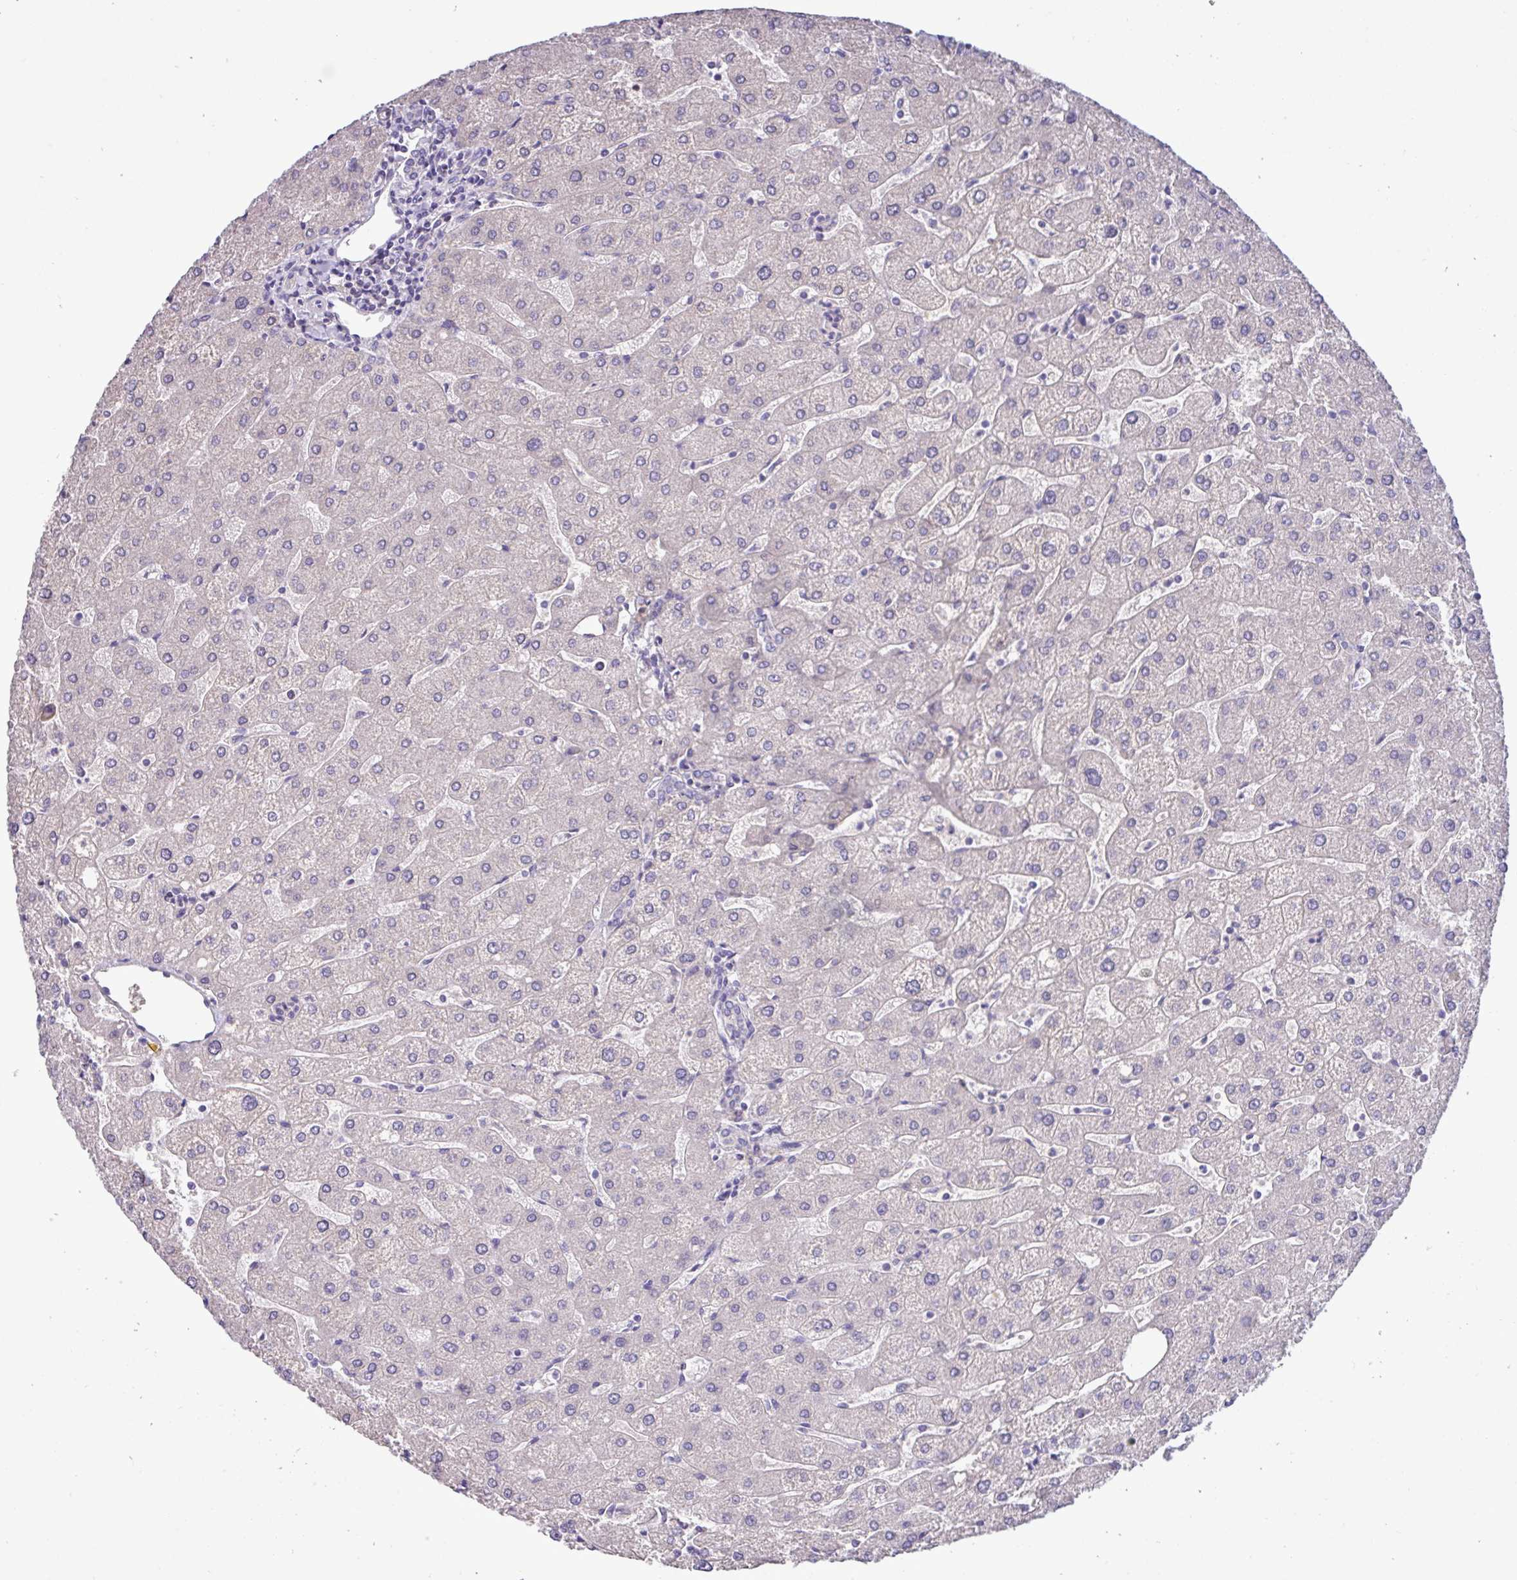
{"staining": {"intensity": "negative", "quantity": "none", "location": "none"}, "tissue": "liver", "cell_type": "Cholangiocytes", "image_type": "normal", "snomed": [{"axis": "morphology", "description": "Normal tissue, NOS"}, {"axis": "topography", "description": "Liver"}], "caption": "Immunohistochemical staining of normal liver displays no significant staining in cholangiocytes. The staining is performed using DAB brown chromogen with nuclei counter-stained in using hematoxylin.", "gene": "PAX8", "patient": {"sex": "male", "age": 67}}